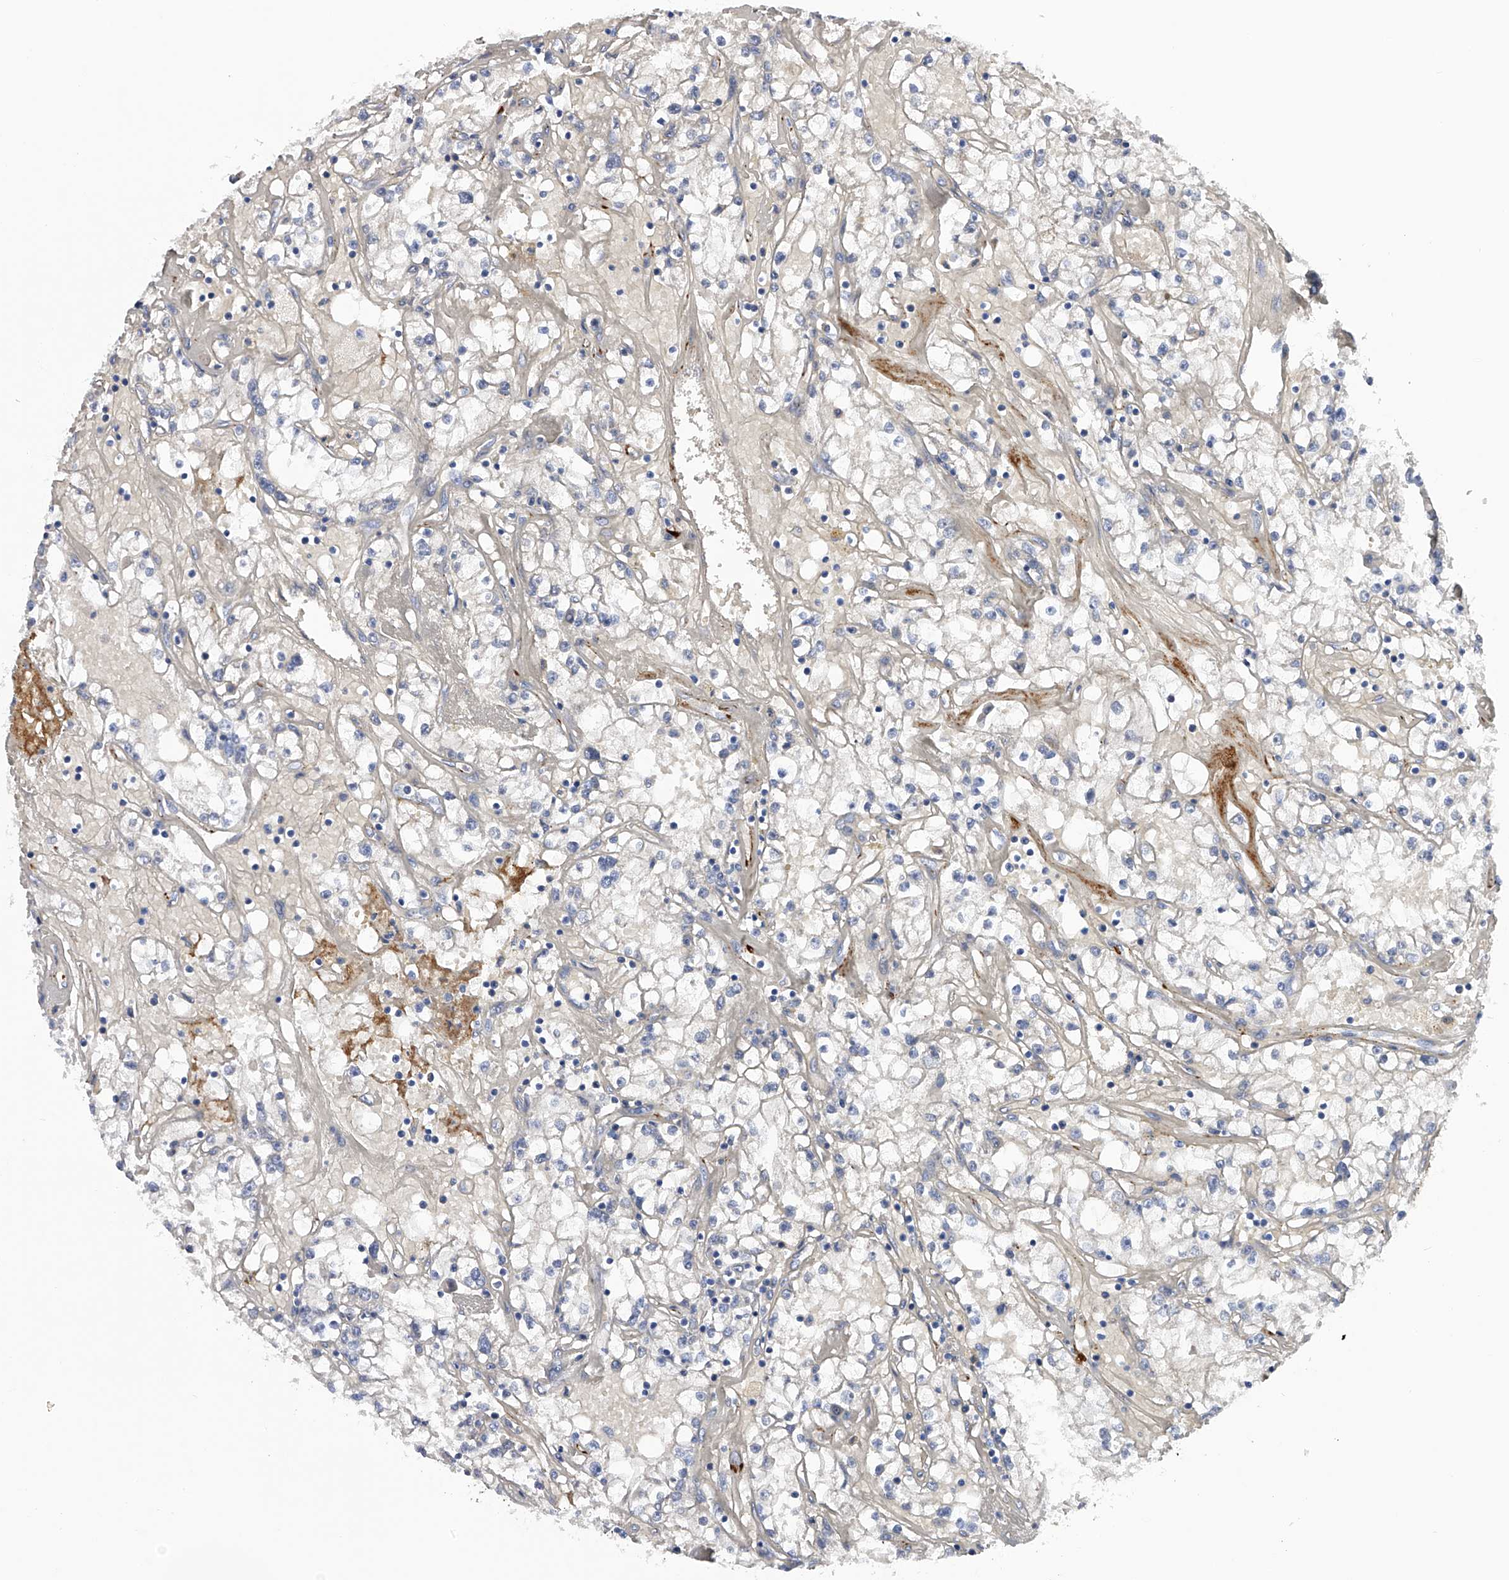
{"staining": {"intensity": "negative", "quantity": "none", "location": "none"}, "tissue": "renal cancer", "cell_type": "Tumor cells", "image_type": "cancer", "snomed": [{"axis": "morphology", "description": "Adenocarcinoma, NOS"}, {"axis": "topography", "description": "Kidney"}], "caption": "Immunohistochemical staining of human renal cancer shows no significant positivity in tumor cells. (Brightfield microscopy of DAB (3,3'-diaminobenzidine) immunohistochemistry (IHC) at high magnification).", "gene": "RWDD2A", "patient": {"sex": "male", "age": 56}}